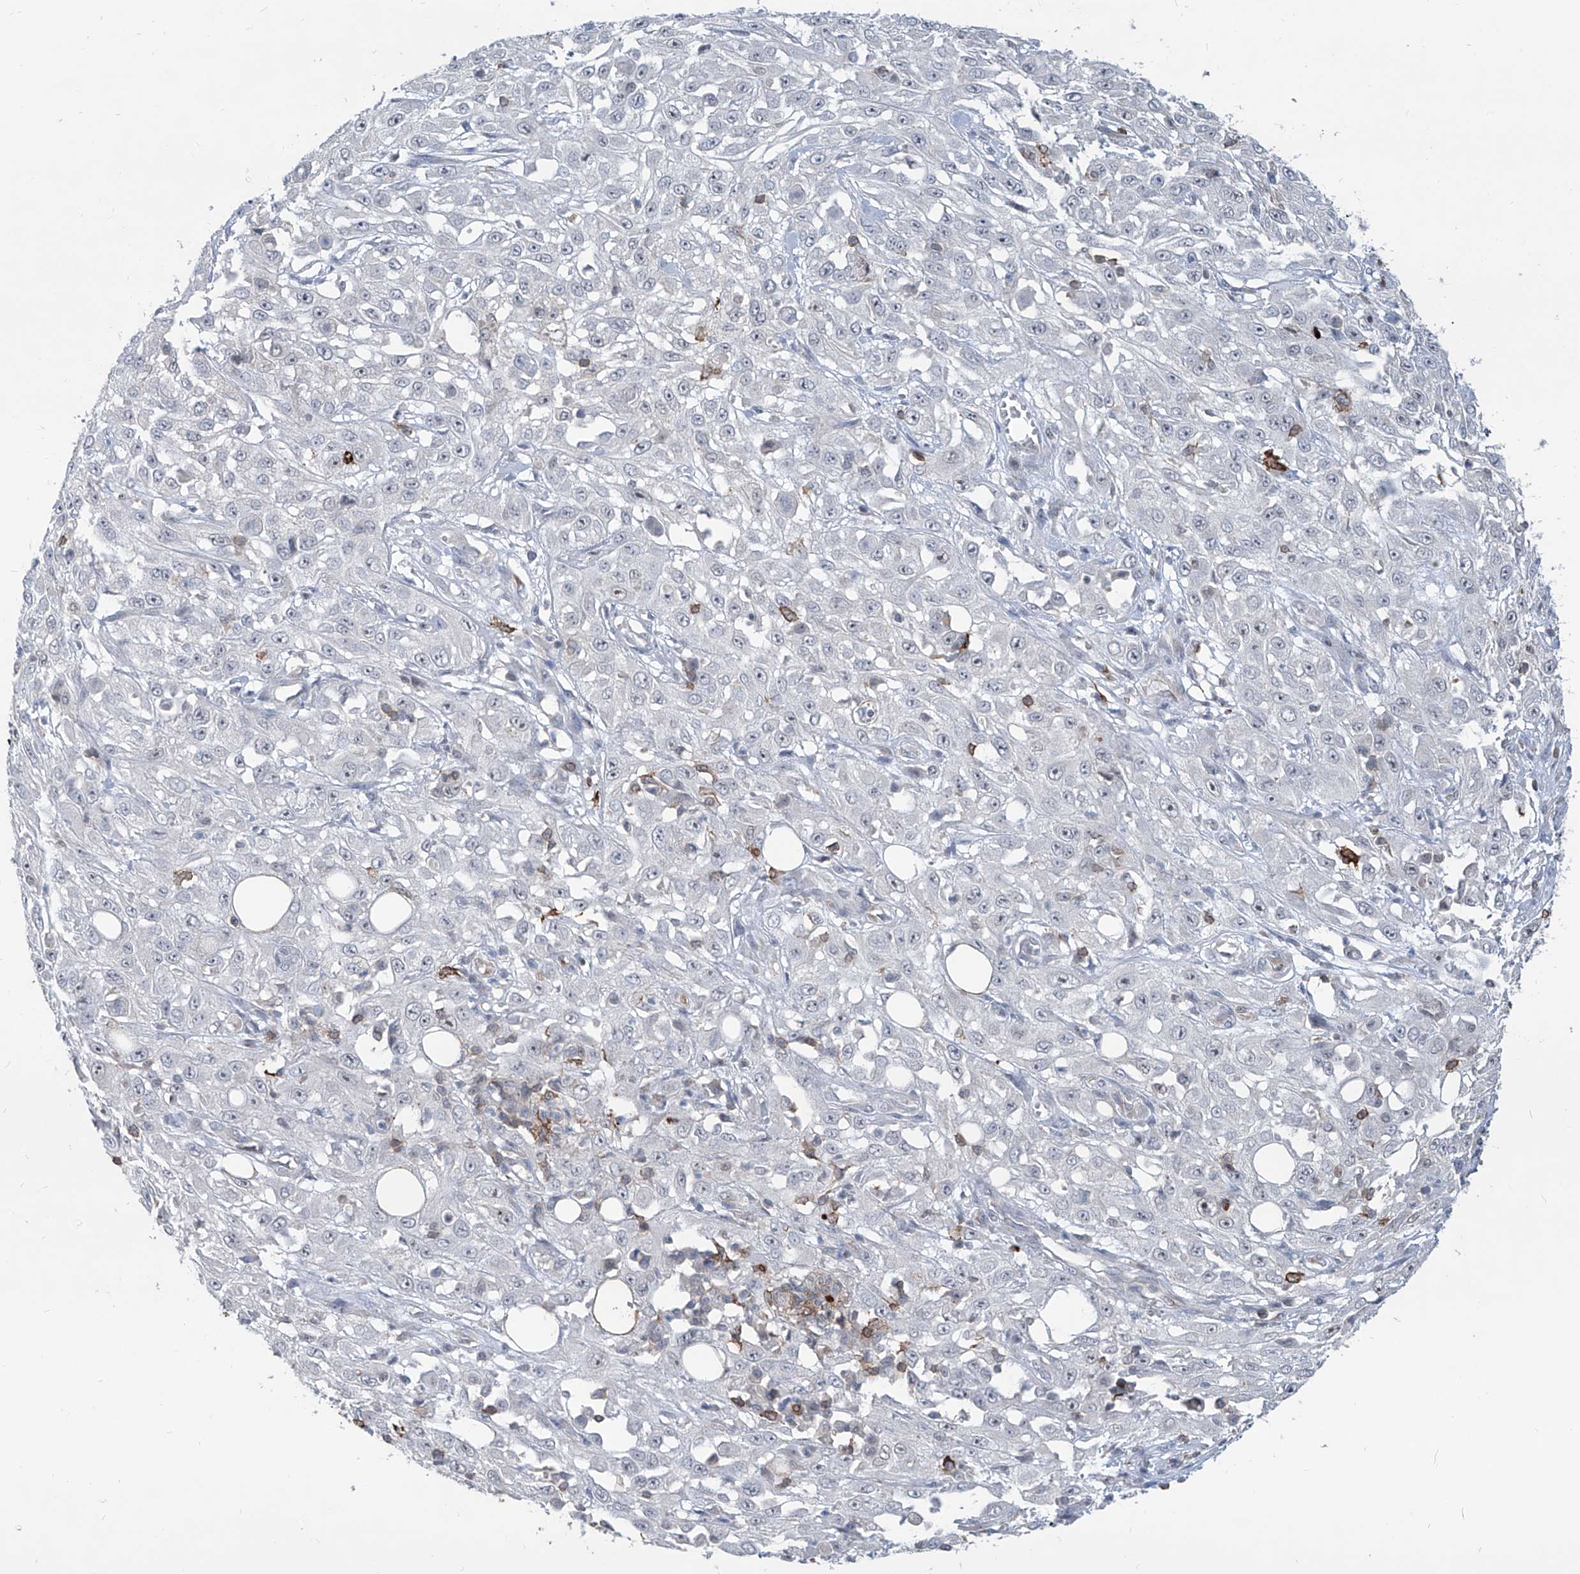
{"staining": {"intensity": "negative", "quantity": "none", "location": "none"}, "tissue": "skin cancer", "cell_type": "Tumor cells", "image_type": "cancer", "snomed": [{"axis": "morphology", "description": "Squamous cell carcinoma, NOS"}, {"axis": "morphology", "description": "Squamous cell carcinoma, metastatic, NOS"}, {"axis": "topography", "description": "Skin"}, {"axis": "topography", "description": "Lymph node"}], "caption": "The histopathology image shows no significant positivity in tumor cells of skin metastatic squamous cell carcinoma.", "gene": "ZBTB48", "patient": {"sex": "male", "age": 75}}